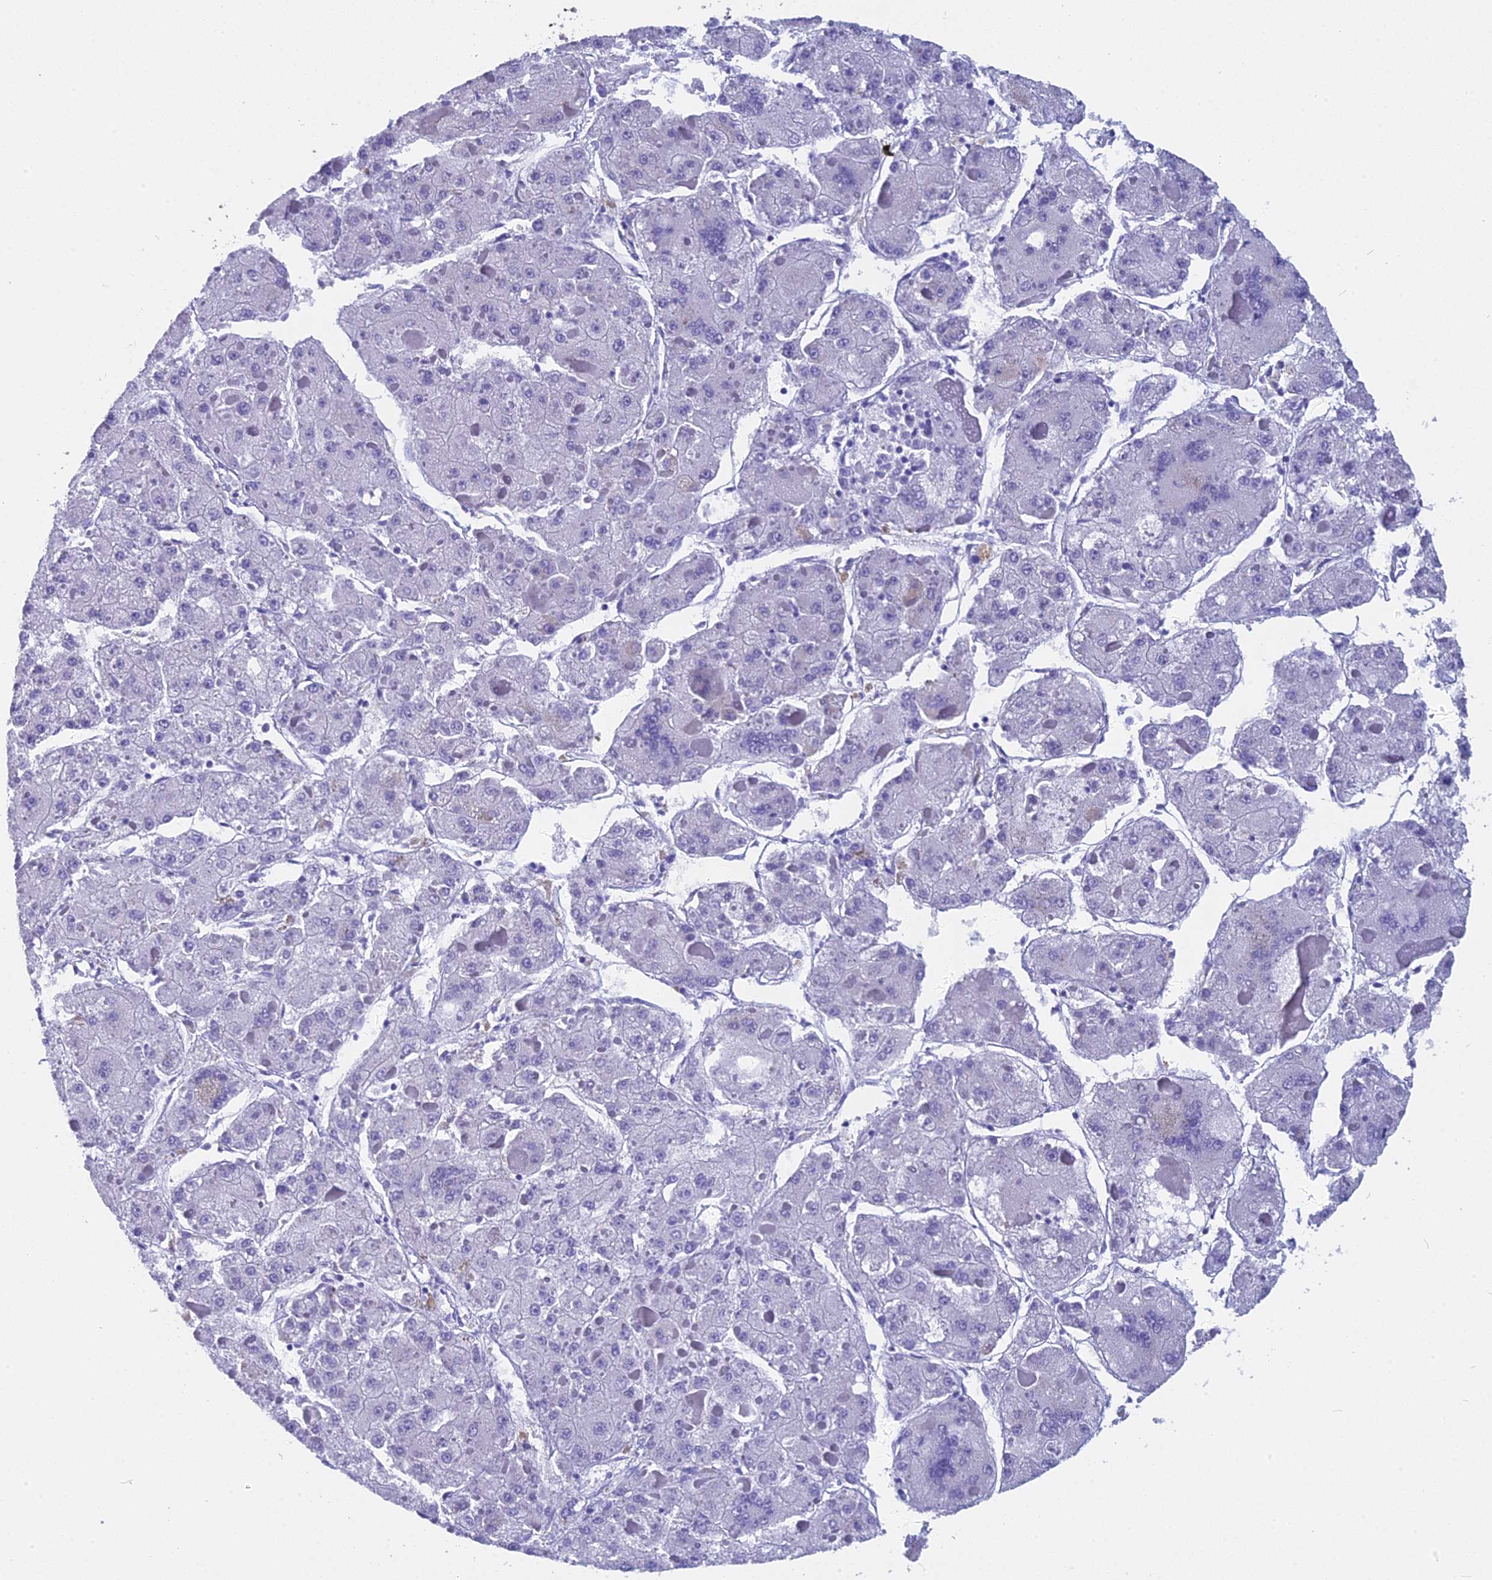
{"staining": {"intensity": "negative", "quantity": "none", "location": "none"}, "tissue": "liver cancer", "cell_type": "Tumor cells", "image_type": "cancer", "snomed": [{"axis": "morphology", "description": "Carcinoma, Hepatocellular, NOS"}, {"axis": "topography", "description": "Liver"}], "caption": "Immunohistochemical staining of liver cancer demonstrates no significant expression in tumor cells.", "gene": "NKPD1", "patient": {"sex": "female", "age": 73}}